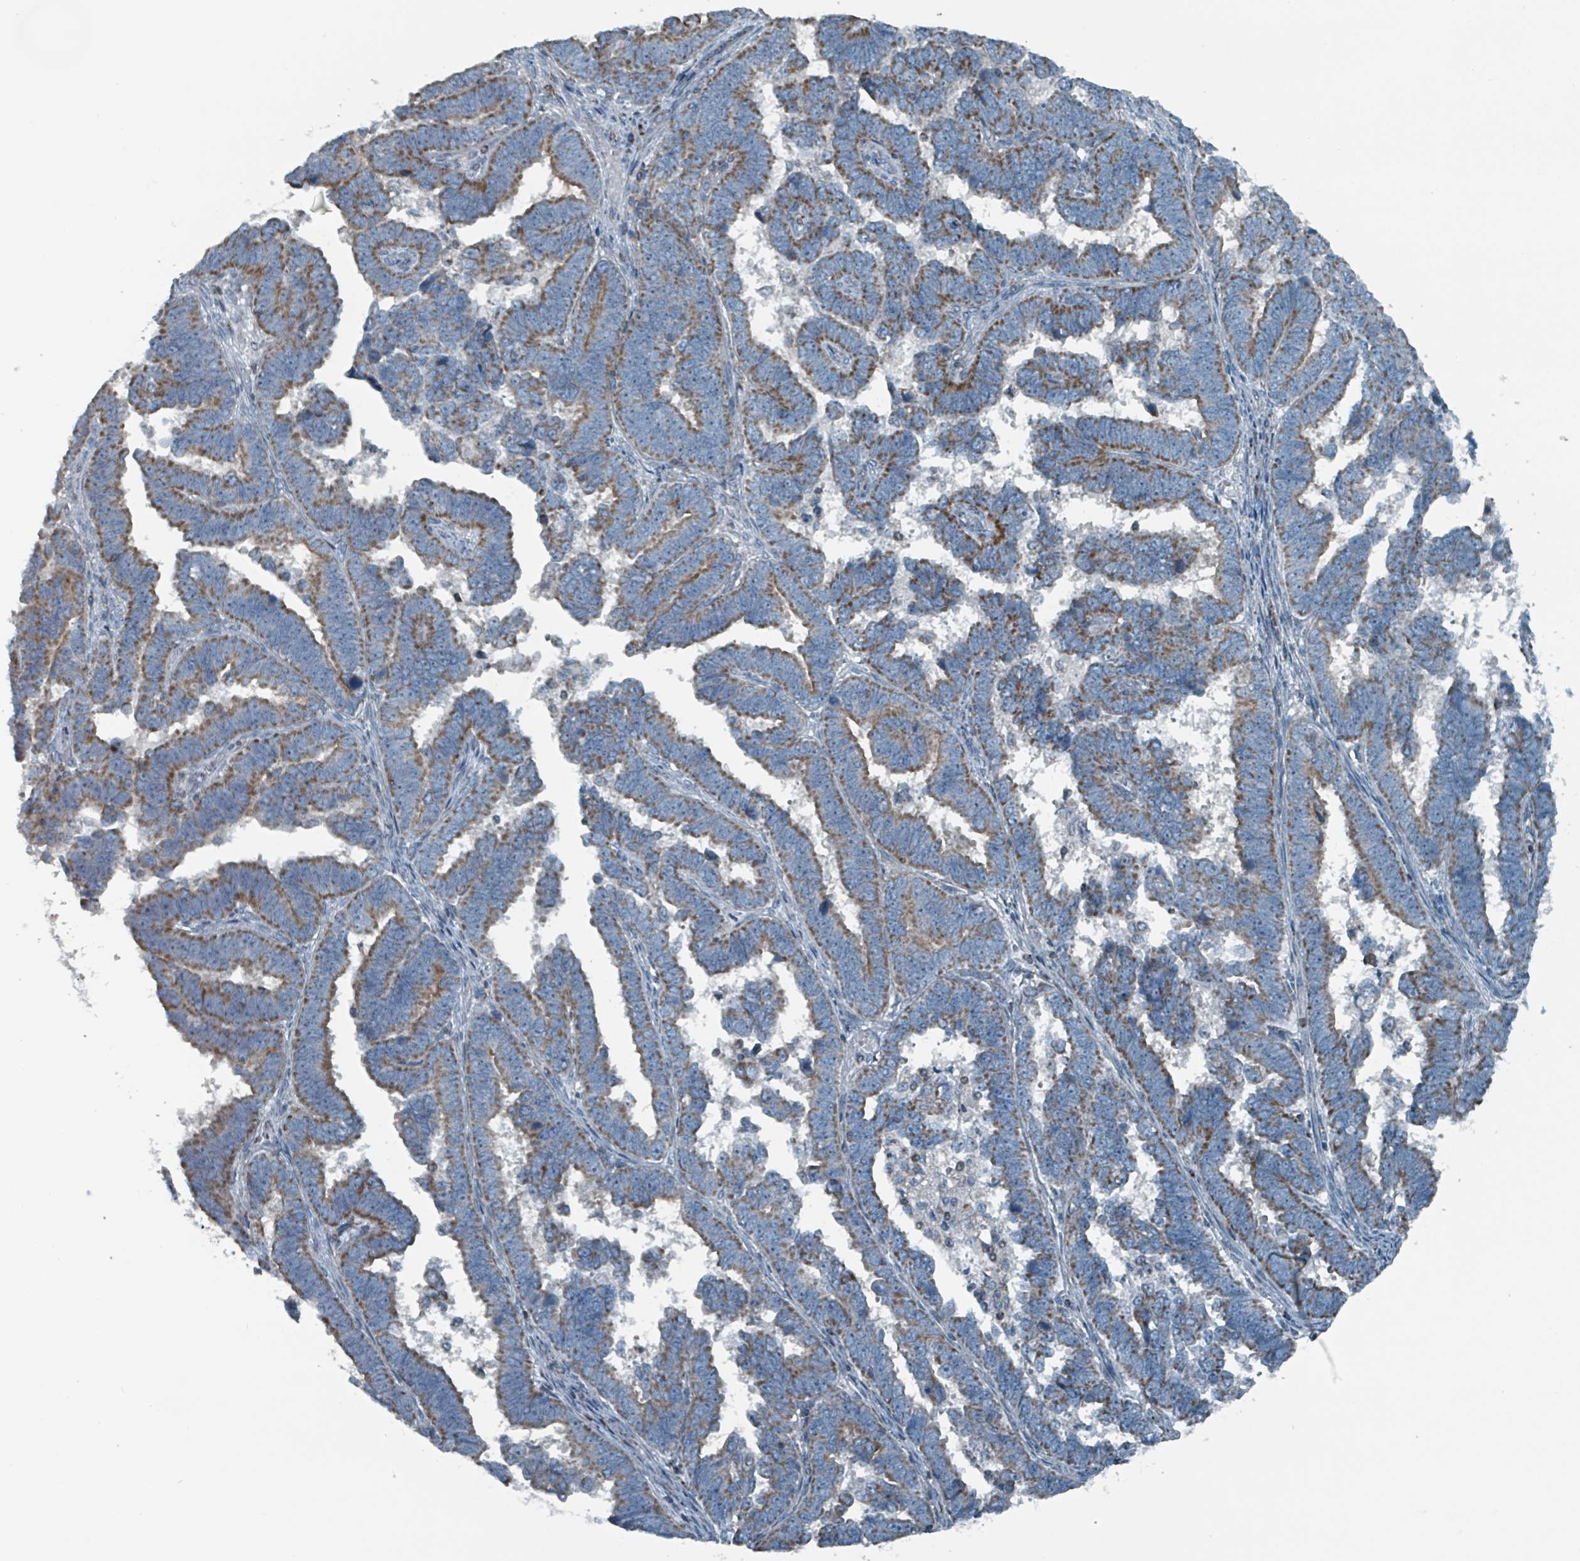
{"staining": {"intensity": "moderate", "quantity": ">75%", "location": "cytoplasmic/membranous"}, "tissue": "endometrial cancer", "cell_type": "Tumor cells", "image_type": "cancer", "snomed": [{"axis": "morphology", "description": "Adenocarcinoma, NOS"}, {"axis": "topography", "description": "Endometrium"}], "caption": "The image demonstrates staining of endometrial adenocarcinoma, revealing moderate cytoplasmic/membranous protein expression (brown color) within tumor cells. Using DAB (3,3'-diaminobenzidine) (brown) and hematoxylin (blue) stains, captured at high magnification using brightfield microscopy.", "gene": "ABHD18", "patient": {"sex": "female", "age": 75}}